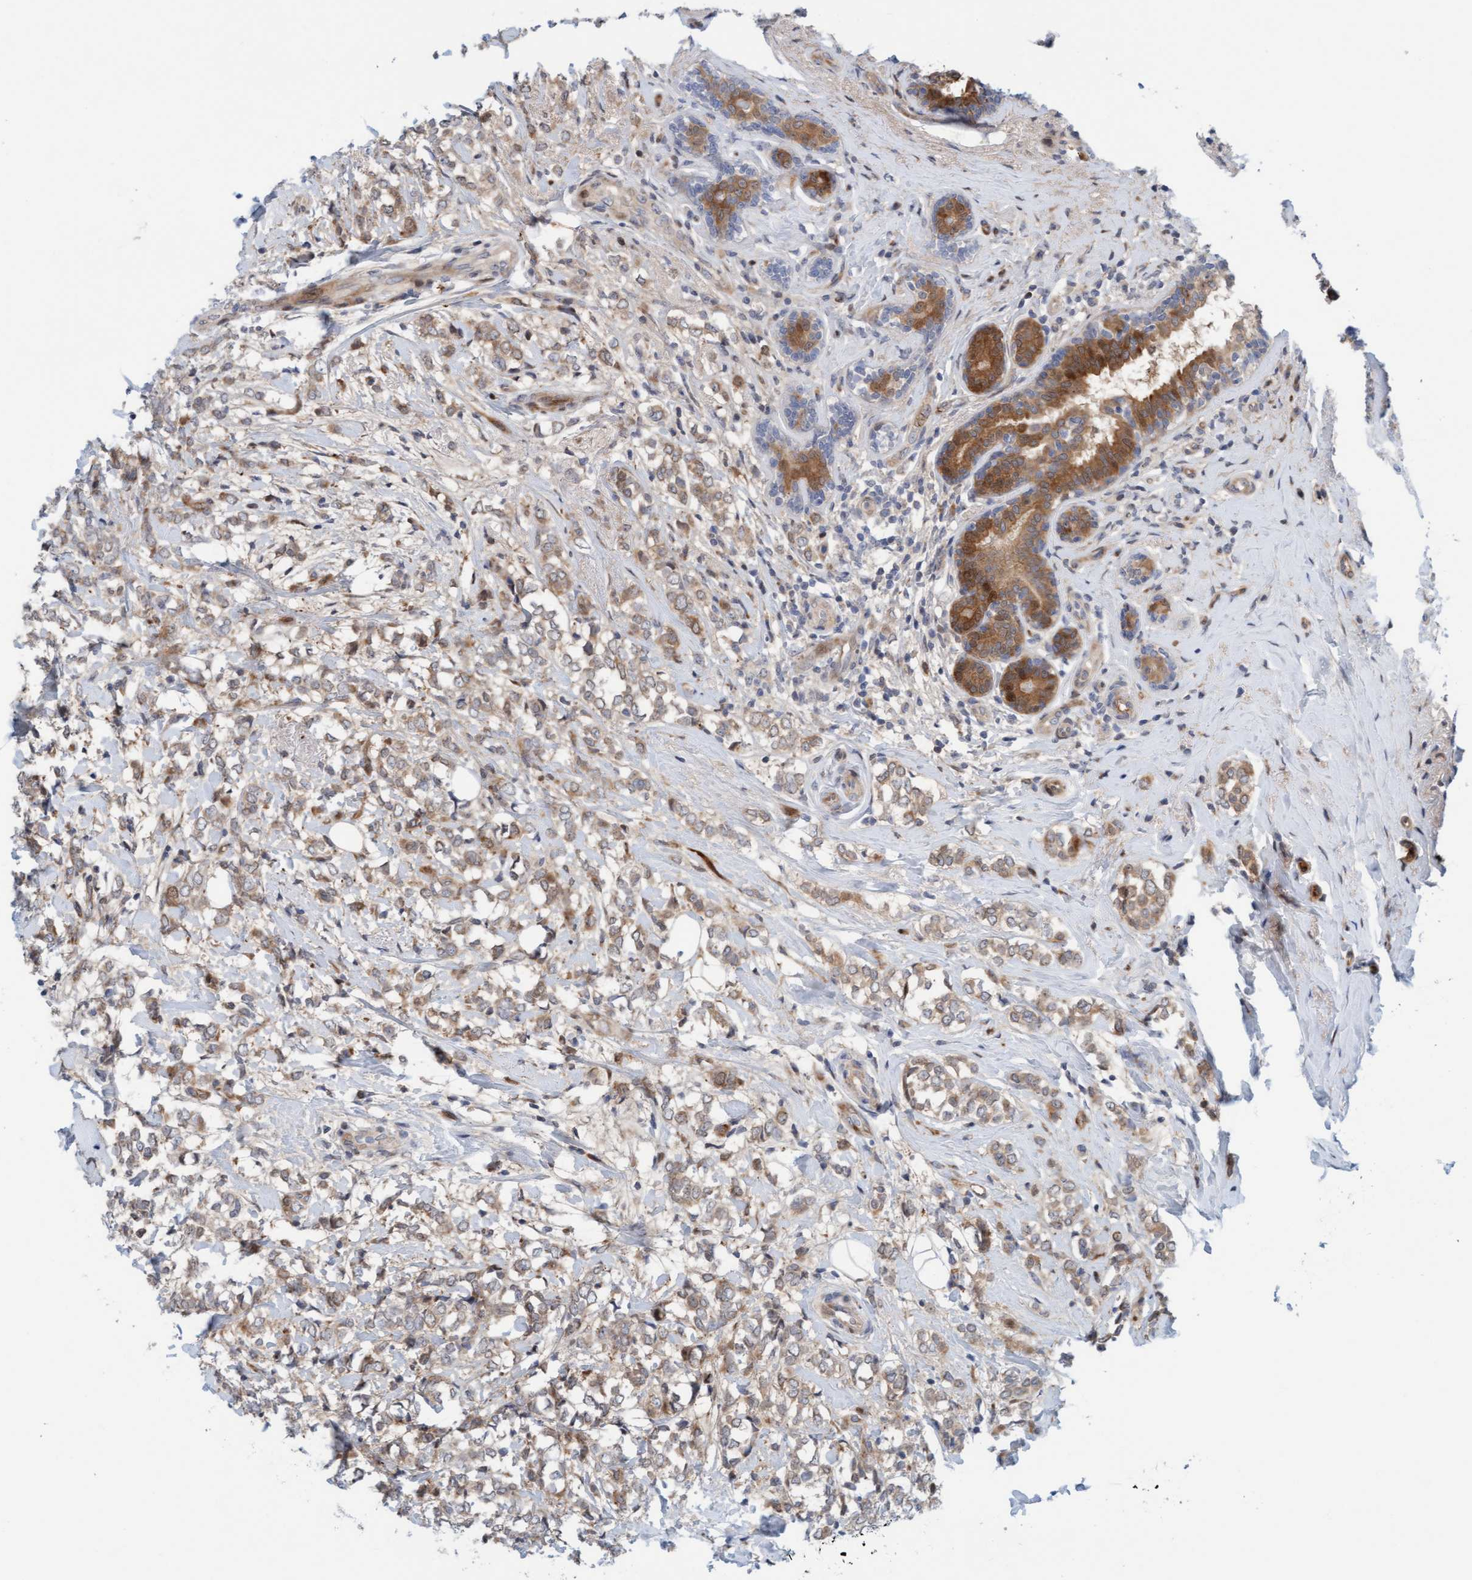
{"staining": {"intensity": "weak", "quantity": ">75%", "location": "cytoplasmic/membranous"}, "tissue": "breast cancer", "cell_type": "Tumor cells", "image_type": "cancer", "snomed": [{"axis": "morphology", "description": "Normal tissue, NOS"}, {"axis": "morphology", "description": "Lobular carcinoma"}, {"axis": "topography", "description": "Breast"}], "caption": "Brown immunohistochemical staining in breast cancer displays weak cytoplasmic/membranous staining in about >75% of tumor cells. The staining was performed using DAB, with brown indicating positive protein expression. Nuclei are stained blue with hematoxylin.", "gene": "EIF4EBP1", "patient": {"sex": "female", "age": 47}}